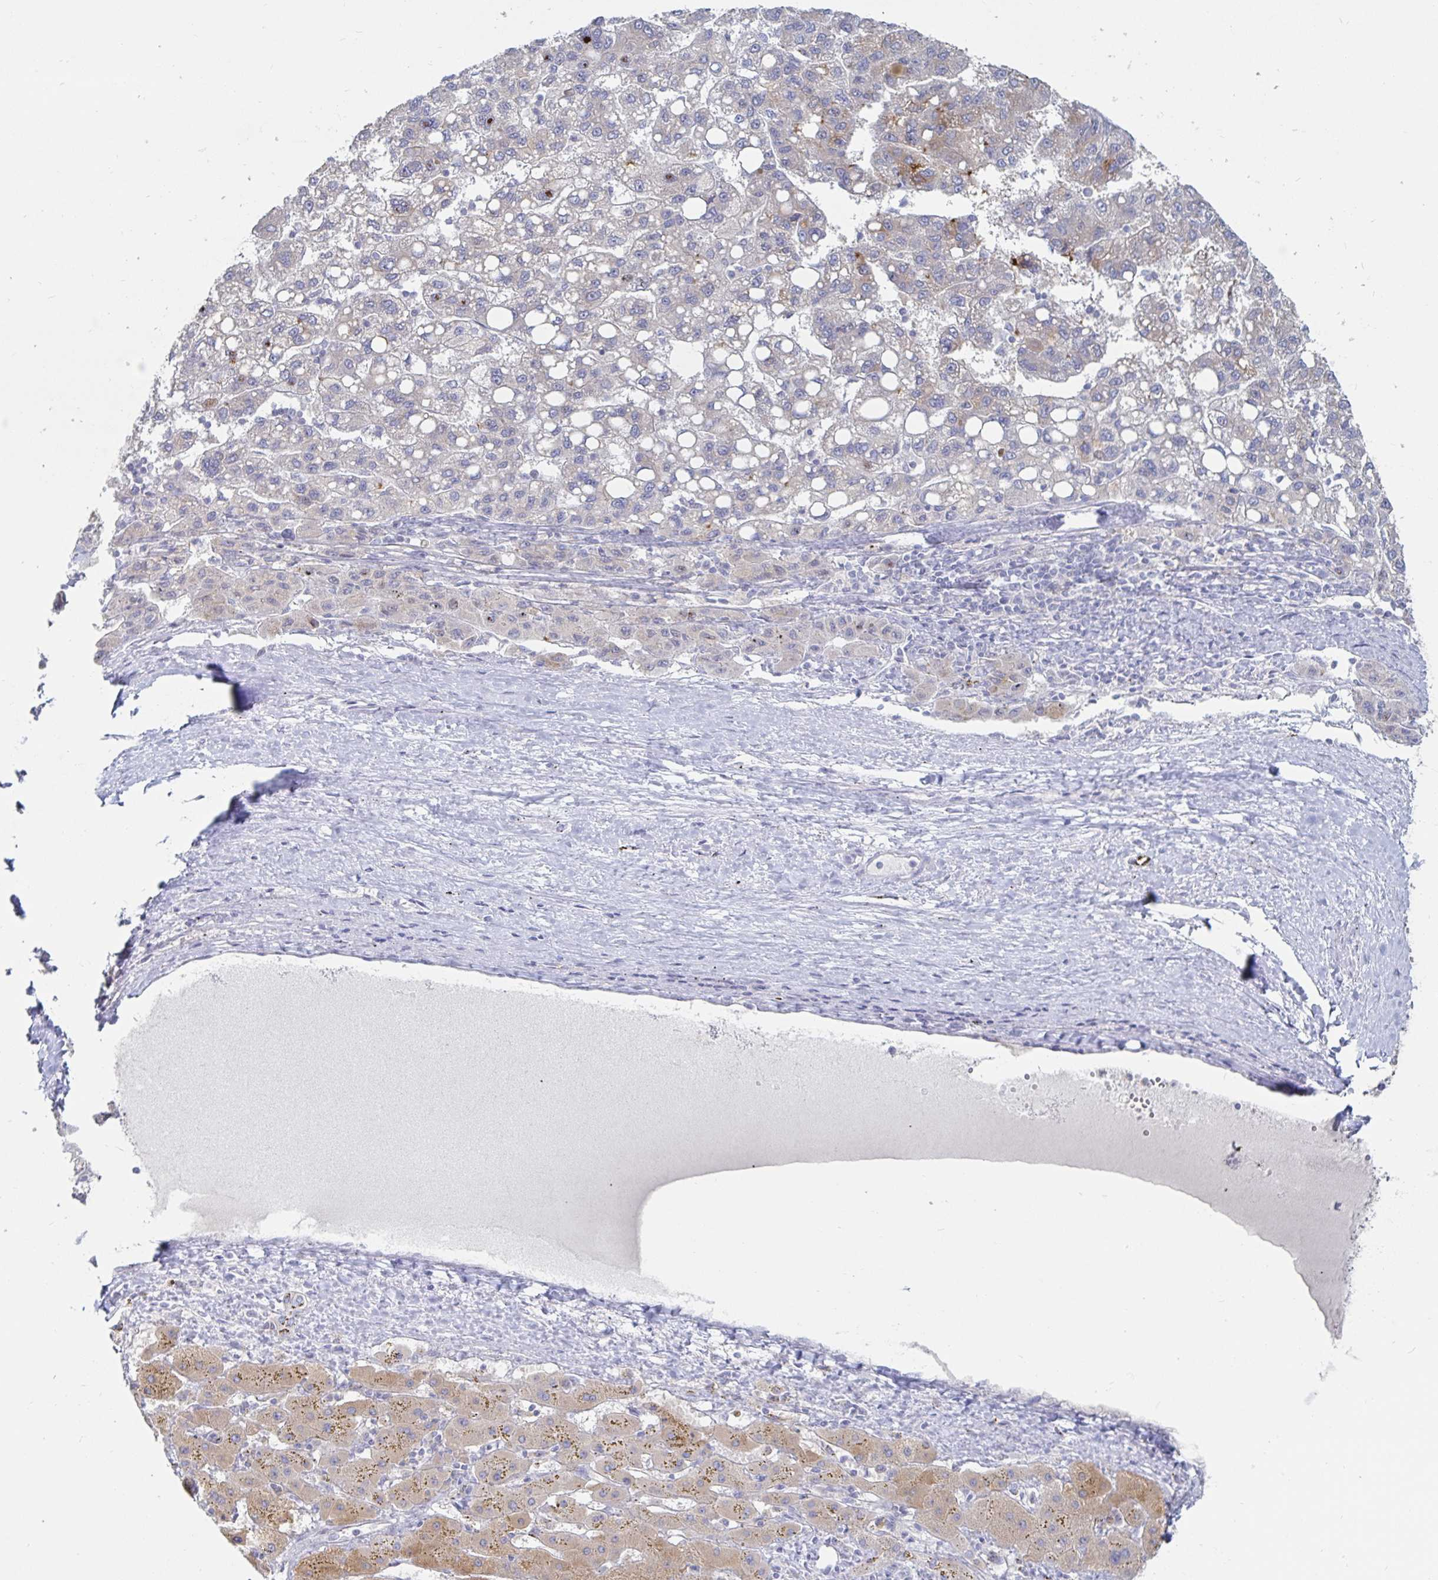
{"staining": {"intensity": "negative", "quantity": "none", "location": "none"}, "tissue": "liver cancer", "cell_type": "Tumor cells", "image_type": "cancer", "snomed": [{"axis": "morphology", "description": "Carcinoma, Hepatocellular, NOS"}, {"axis": "topography", "description": "Liver"}], "caption": "This is an immunohistochemistry micrograph of liver cancer (hepatocellular carcinoma). There is no staining in tumor cells.", "gene": "SPPL3", "patient": {"sex": "female", "age": 82}}